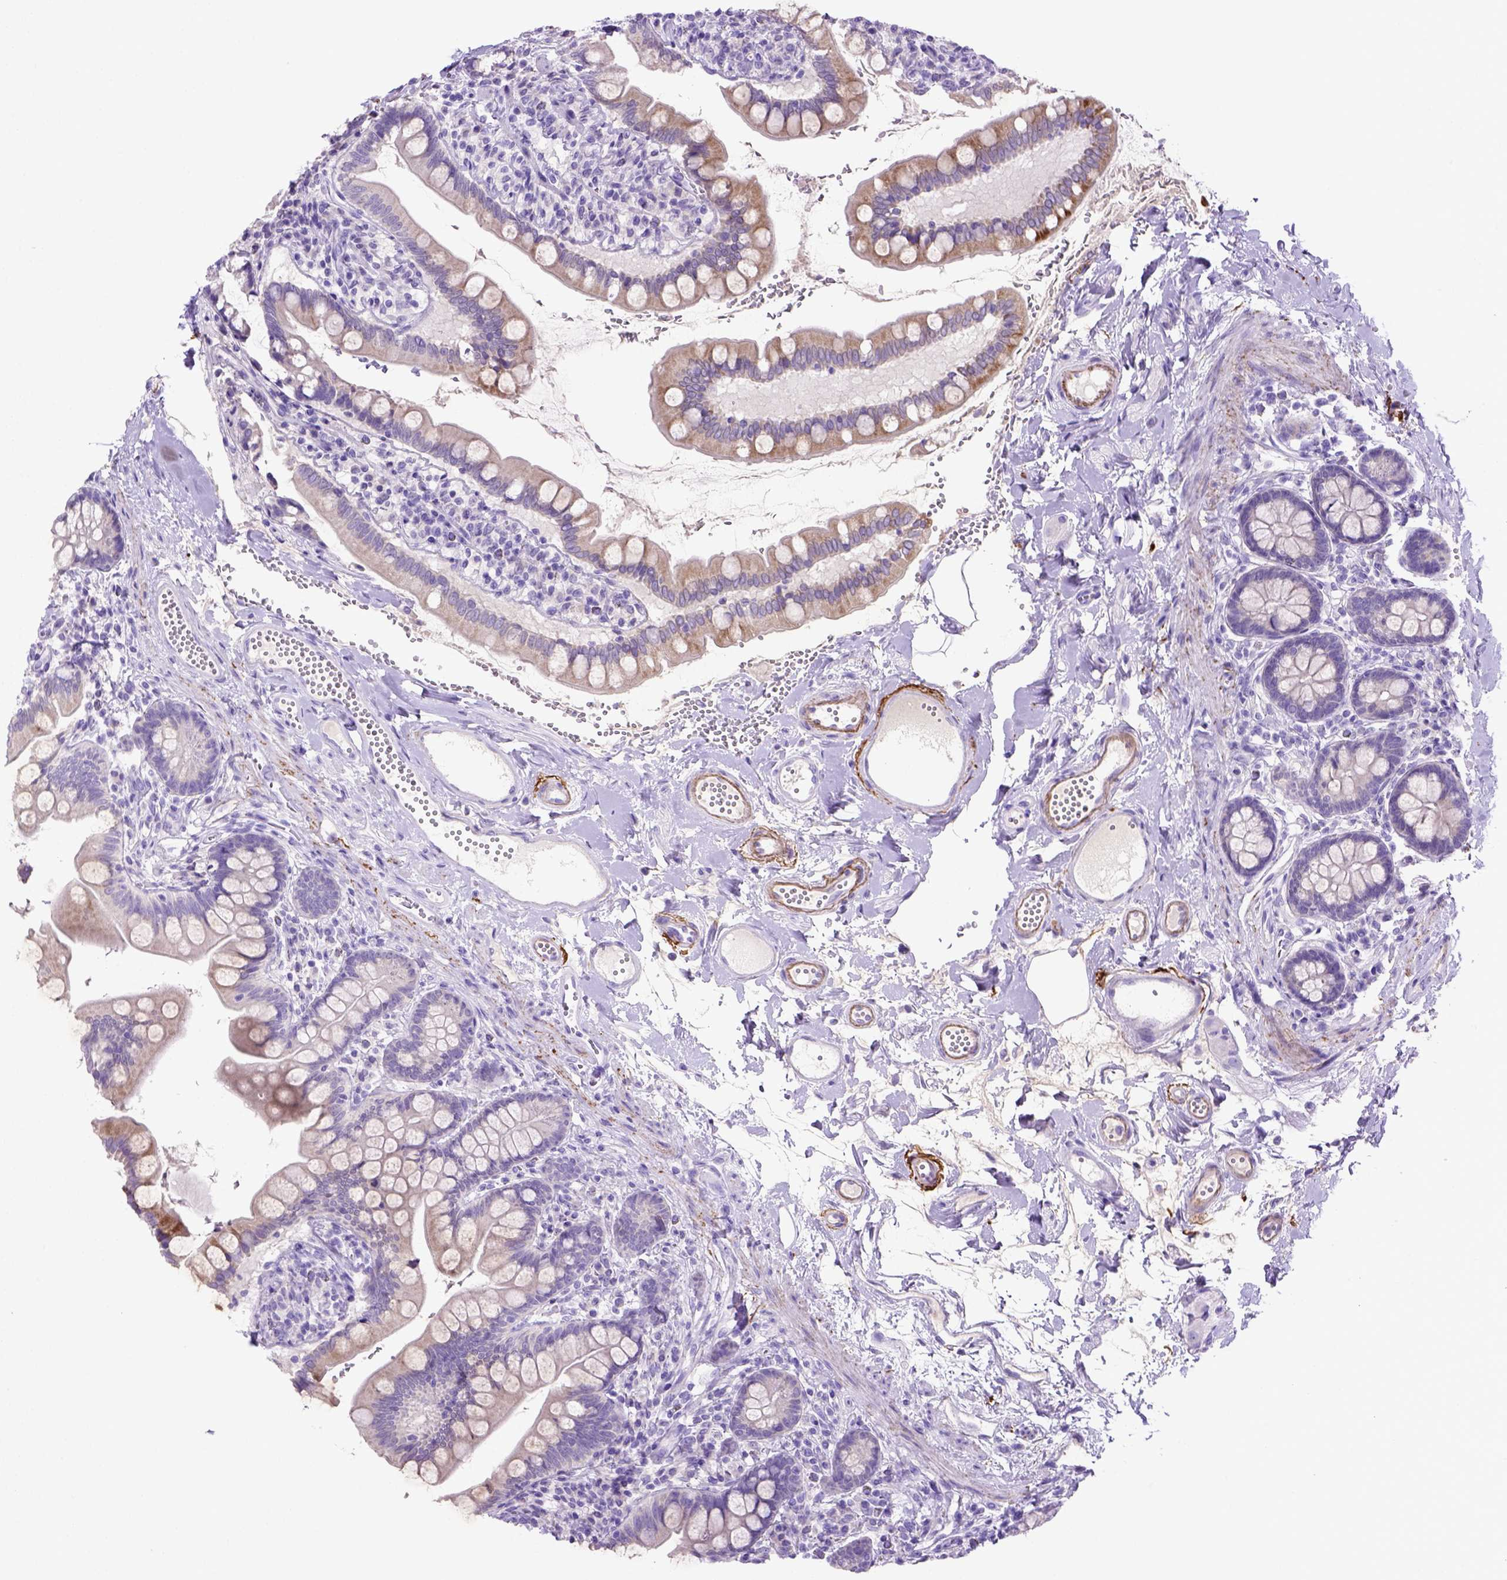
{"staining": {"intensity": "weak", "quantity": "25%-75%", "location": "cytoplasmic/membranous"}, "tissue": "small intestine", "cell_type": "Glandular cells", "image_type": "normal", "snomed": [{"axis": "morphology", "description": "Normal tissue, NOS"}, {"axis": "topography", "description": "Small intestine"}], "caption": "Immunohistochemistry micrograph of unremarkable small intestine: small intestine stained using immunohistochemistry (IHC) demonstrates low levels of weak protein expression localized specifically in the cytoplasmic/membranous of glandular cells, appearing as a cytoplasmic/membranous brown color.", "gene": "SIRPD", "patient": {"sex": "female", "age": 56}}